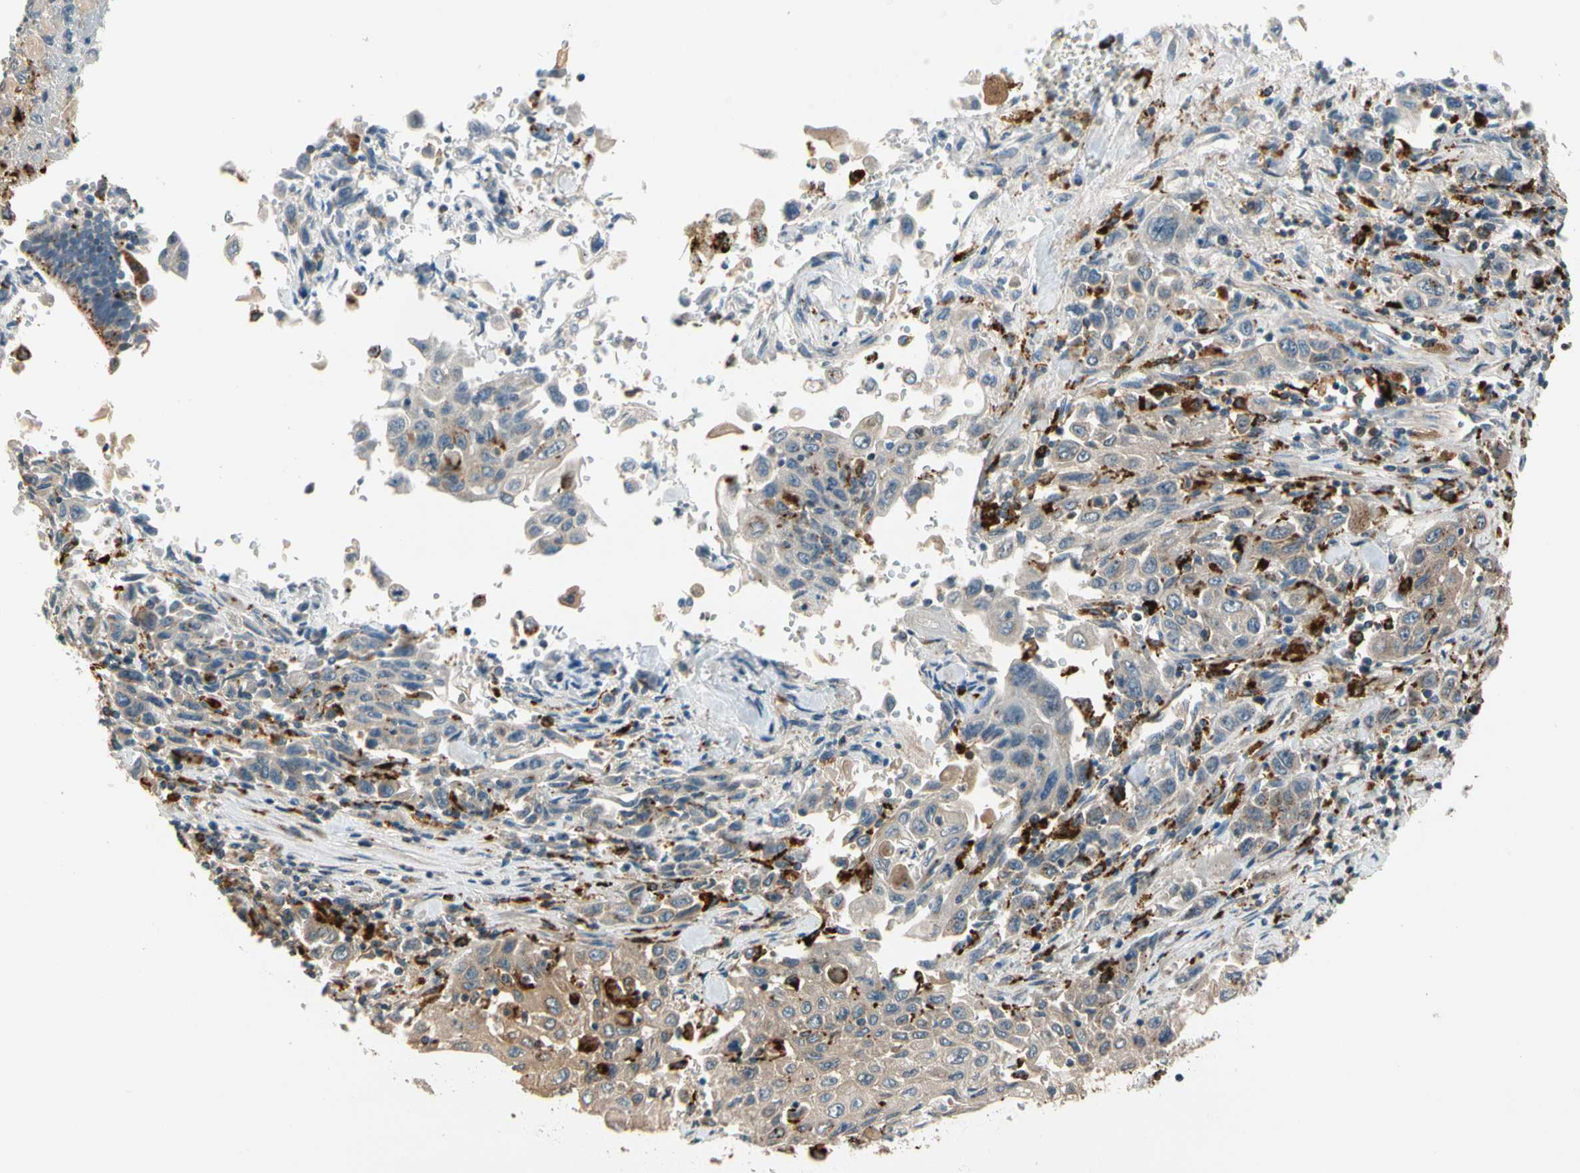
{"staining": {"intensity": "moderate", "quantity": ">75%", "location": "cytoplasmic/membranous"}, "tissue": "pancreatic cancer", "cell_type": "Tumor cells", "image_type": "cancer", "snomed": [{"axis": "morphology", "description": "Adenocarcinoma, NOS"}, {"axis": "topography", "description": "Pancreas"}], "caption": "Immunohistochemical staining of human adenocarcinoma (pancreatic) exhibits moderate cytoplasmic/membranous protein staining in approximately >75% of tumor cells.", "gene": "GM2A", "patient": {"sex": "male", "age": 70}}